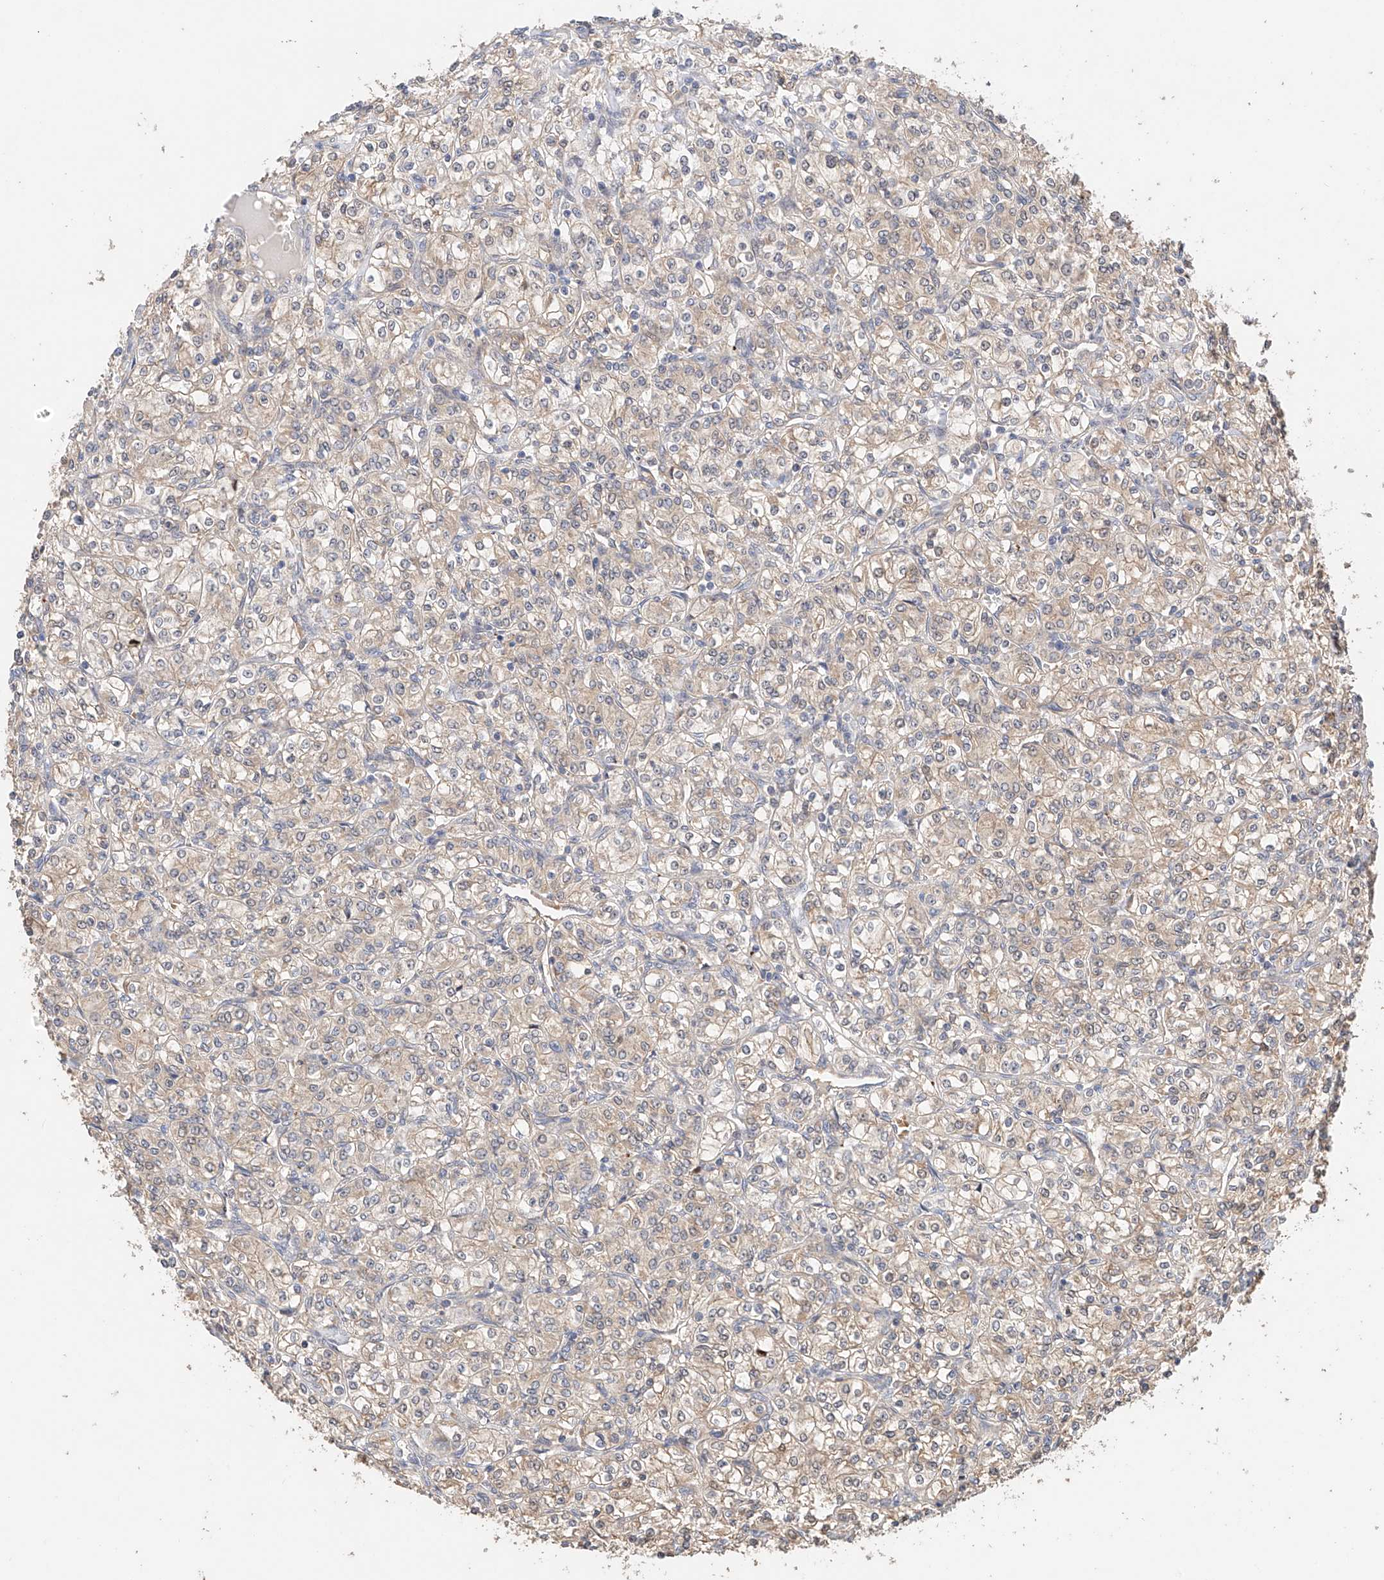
{"staining": {"intensity": "weak", "quantity": "25%-75%", "location": "cytoplasmic/membranous"}, "tissue": "renal cancer", "cell_type": "Tumor cells", "image_type": "cancer", "snomed": [{"axis": "morphology", "description": "Adenocarcinoma, NOS"}, {"axis": "topography", "description": "Kidney"}], "caption": "An IHC photomicrograph of tumor tissue is shown. Protein staining in brown labels weak cytoplasmic/membranous positivity in renal cancer (adenocarcinoma) within tumor cells. The staining was performed using DAB, with brown indicating positive protein expression. Nuclei are stained blue with hematoxylin.", "gene": "ZFHX2", "patient": {"sex": "male", "age": 77}}